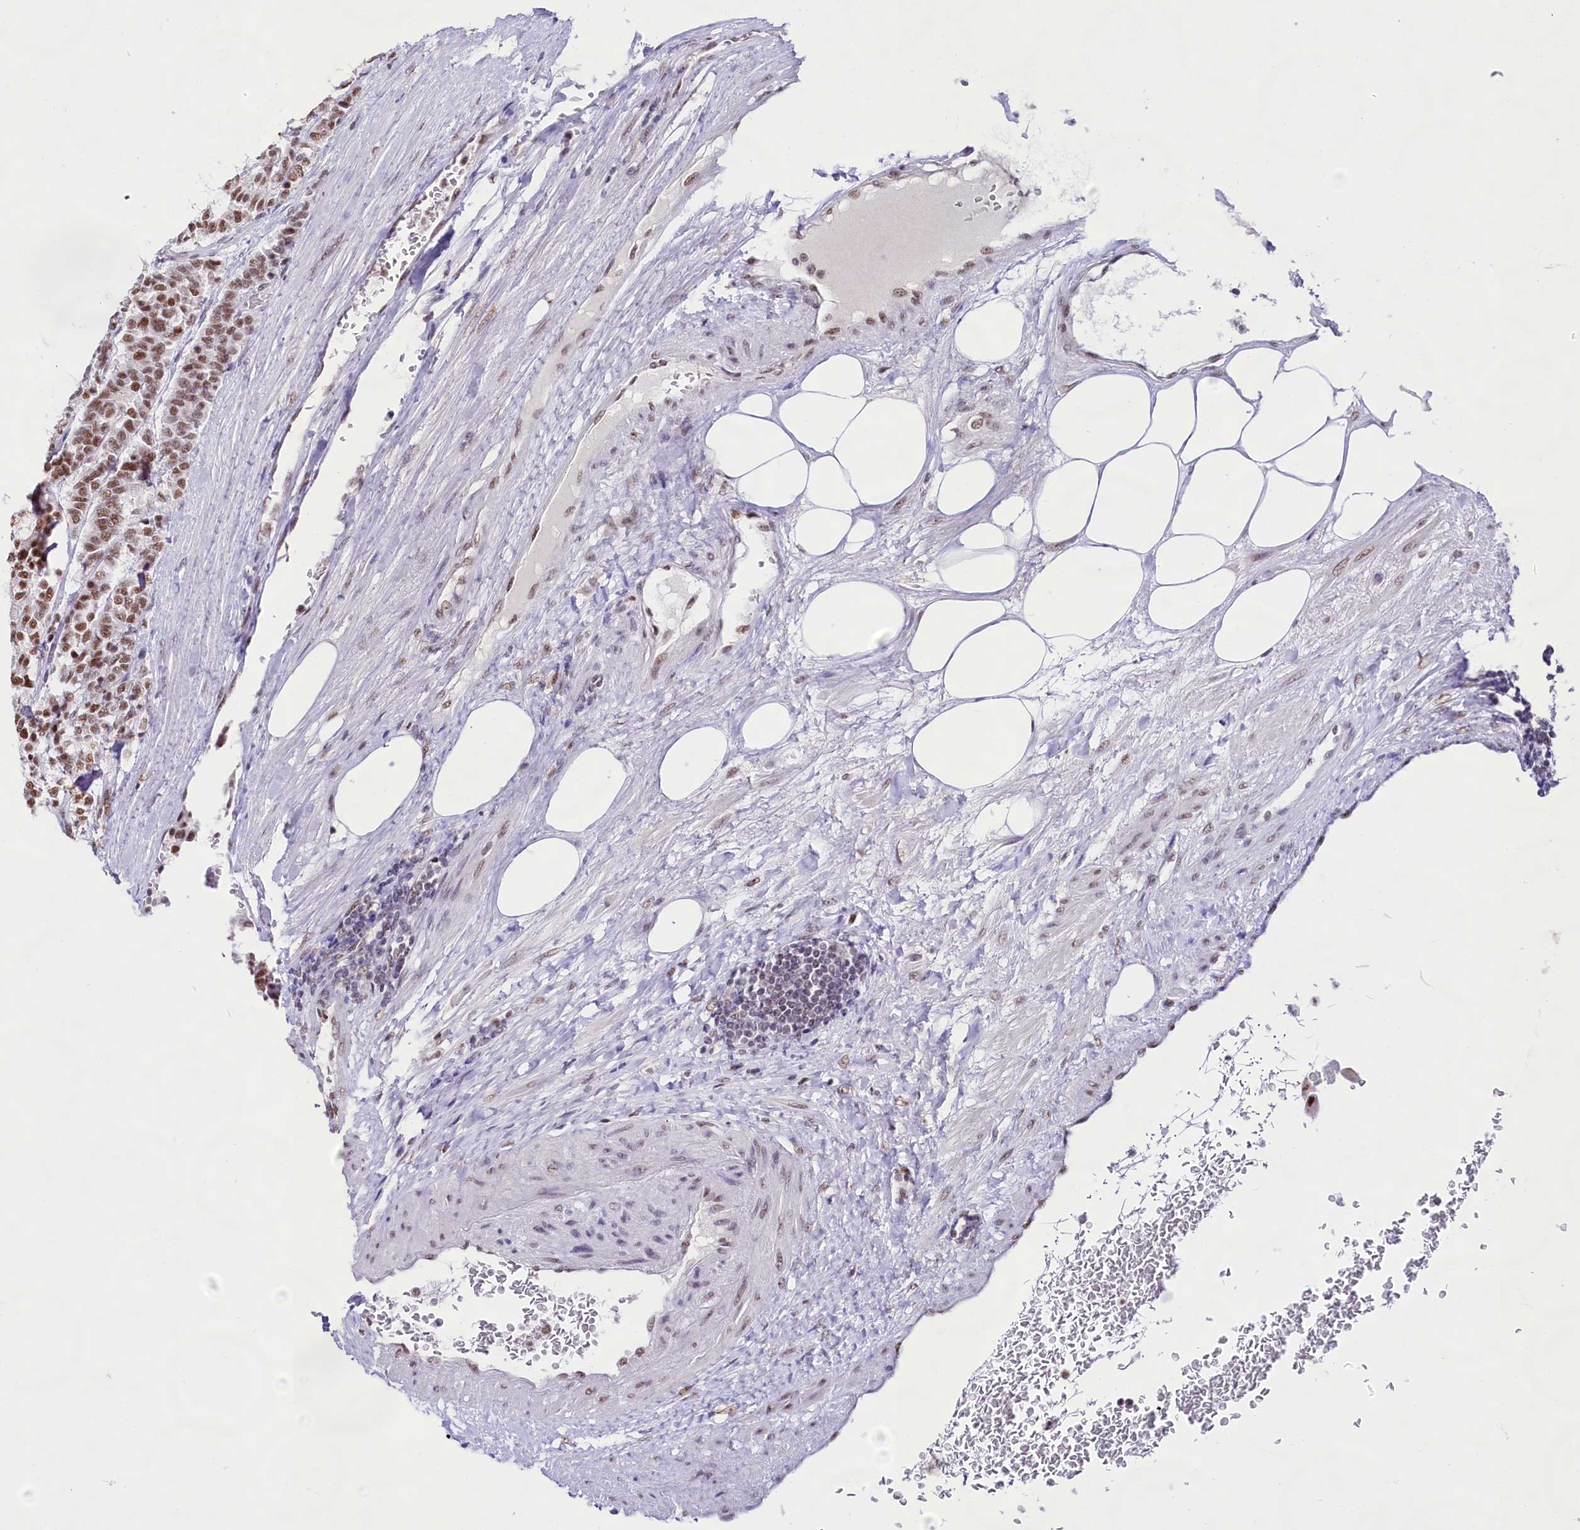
{"staining": {"intensity": "moderate", "quantity": ">75%", "location": "nuclear"}, "tissue": "carcinoid", "cell_type": "Tumor cells", "image_type": "cancer", "snomed": [{"axis": "morphology", "description": "Carcinoid, malignant, NOS"}, {"axis": "topography", "description": "Pancreas"}], "caption": "Approximately >75% of tumor cells in carcinoid show moderate nuclear protein expression as visualized by brown immunohistochemical staining.", "gene": "HIRA", "patient": {"sex": "female", "age": 54}}